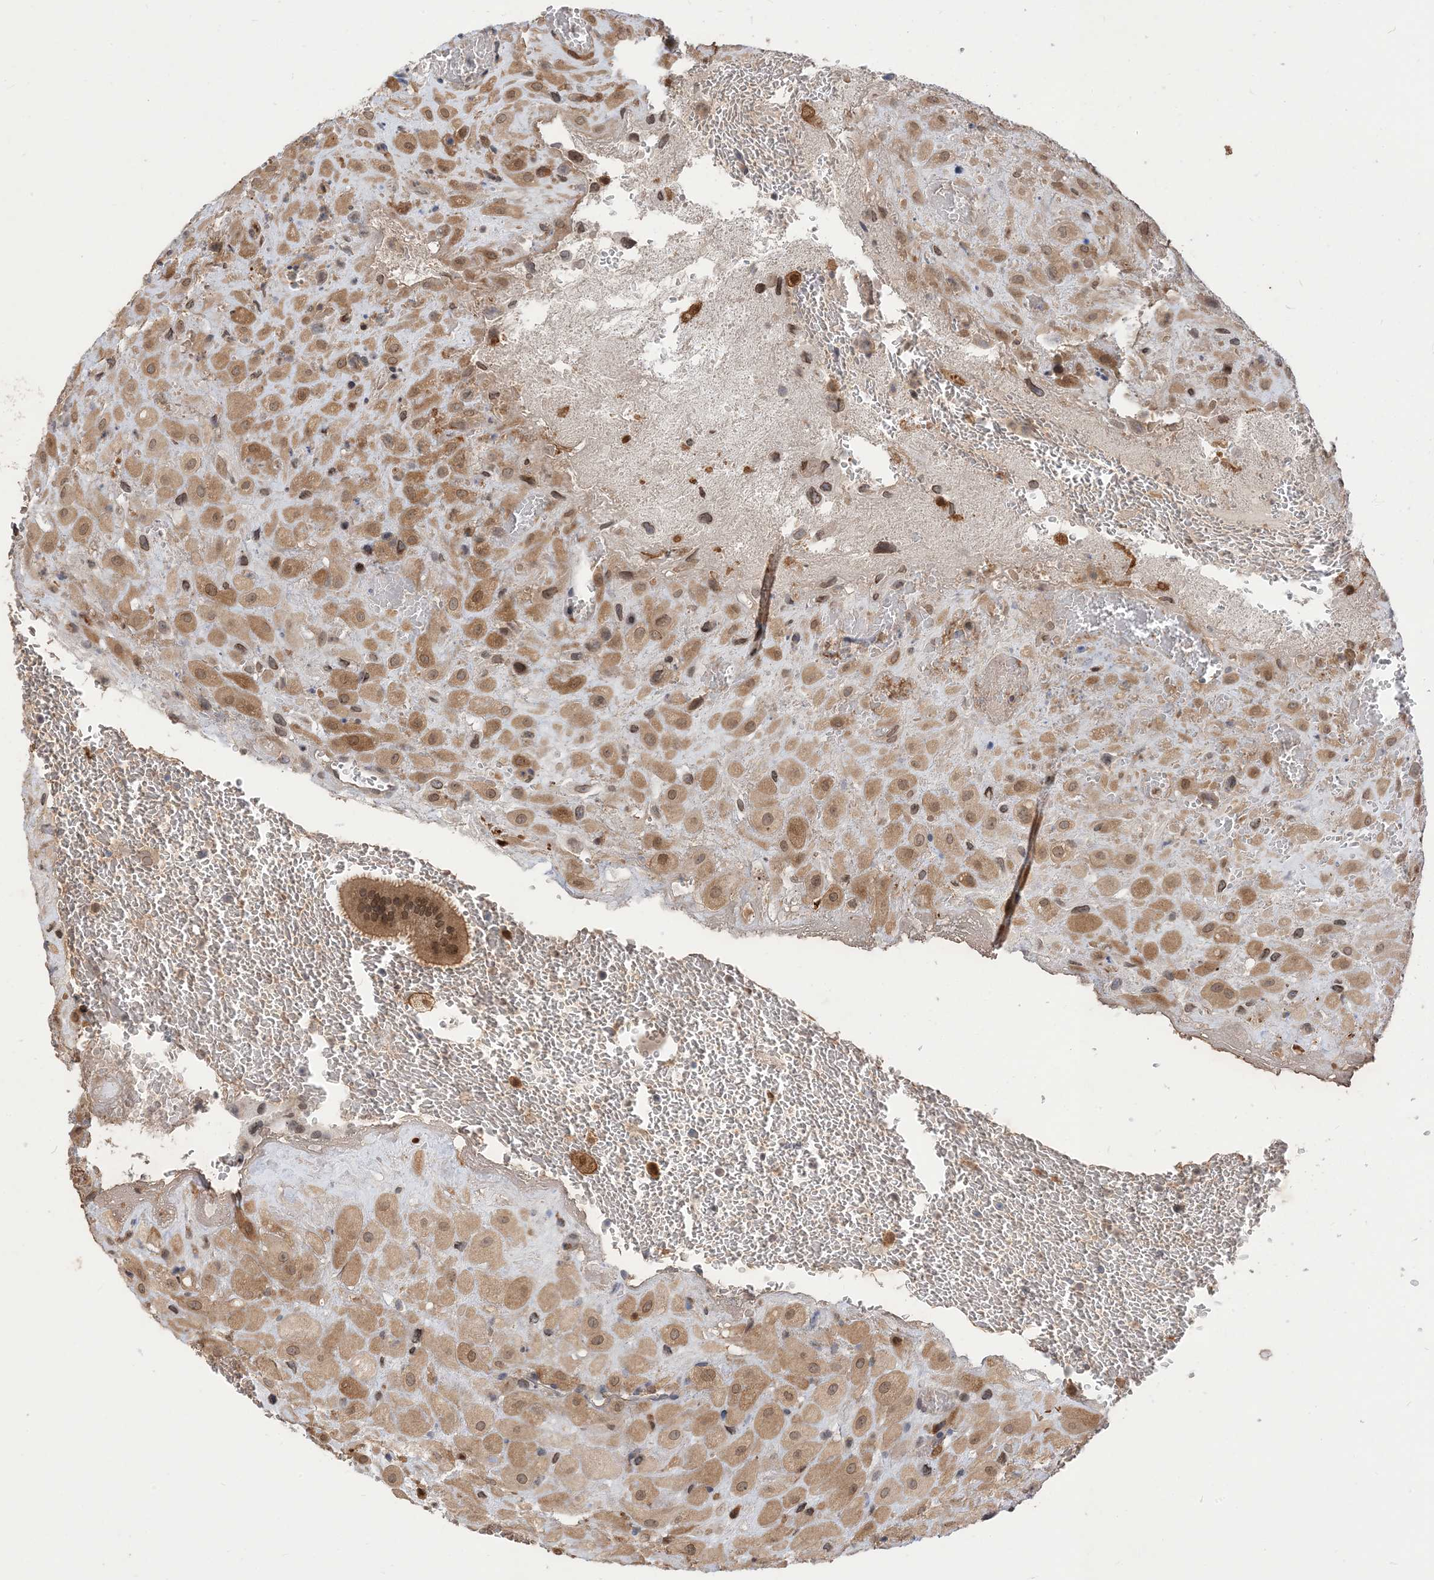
{"staining": {"intensity": "moderate", "quantity": ">75%", "location": "cytoplasmic/membranous,nuclear"}, "tissue": "placenta", "cell_type": "Decidual cells", "image_type": "normal", "snomed": [{"axis": "morphology", "description": "Normal tissue, NOS"}, {"axis": "topography", "description": "Placenta"}], "caption": "Decidual cells reveal medium levels of moderate cytoplasmic/membranous,nuclear staining in about >75% of cells in normal human placenta. (DAB IHC, brown staining for protein, blue staining for nuclei).", "gene": "NAGK", "patient": {"sex": "female", "age": 35}}